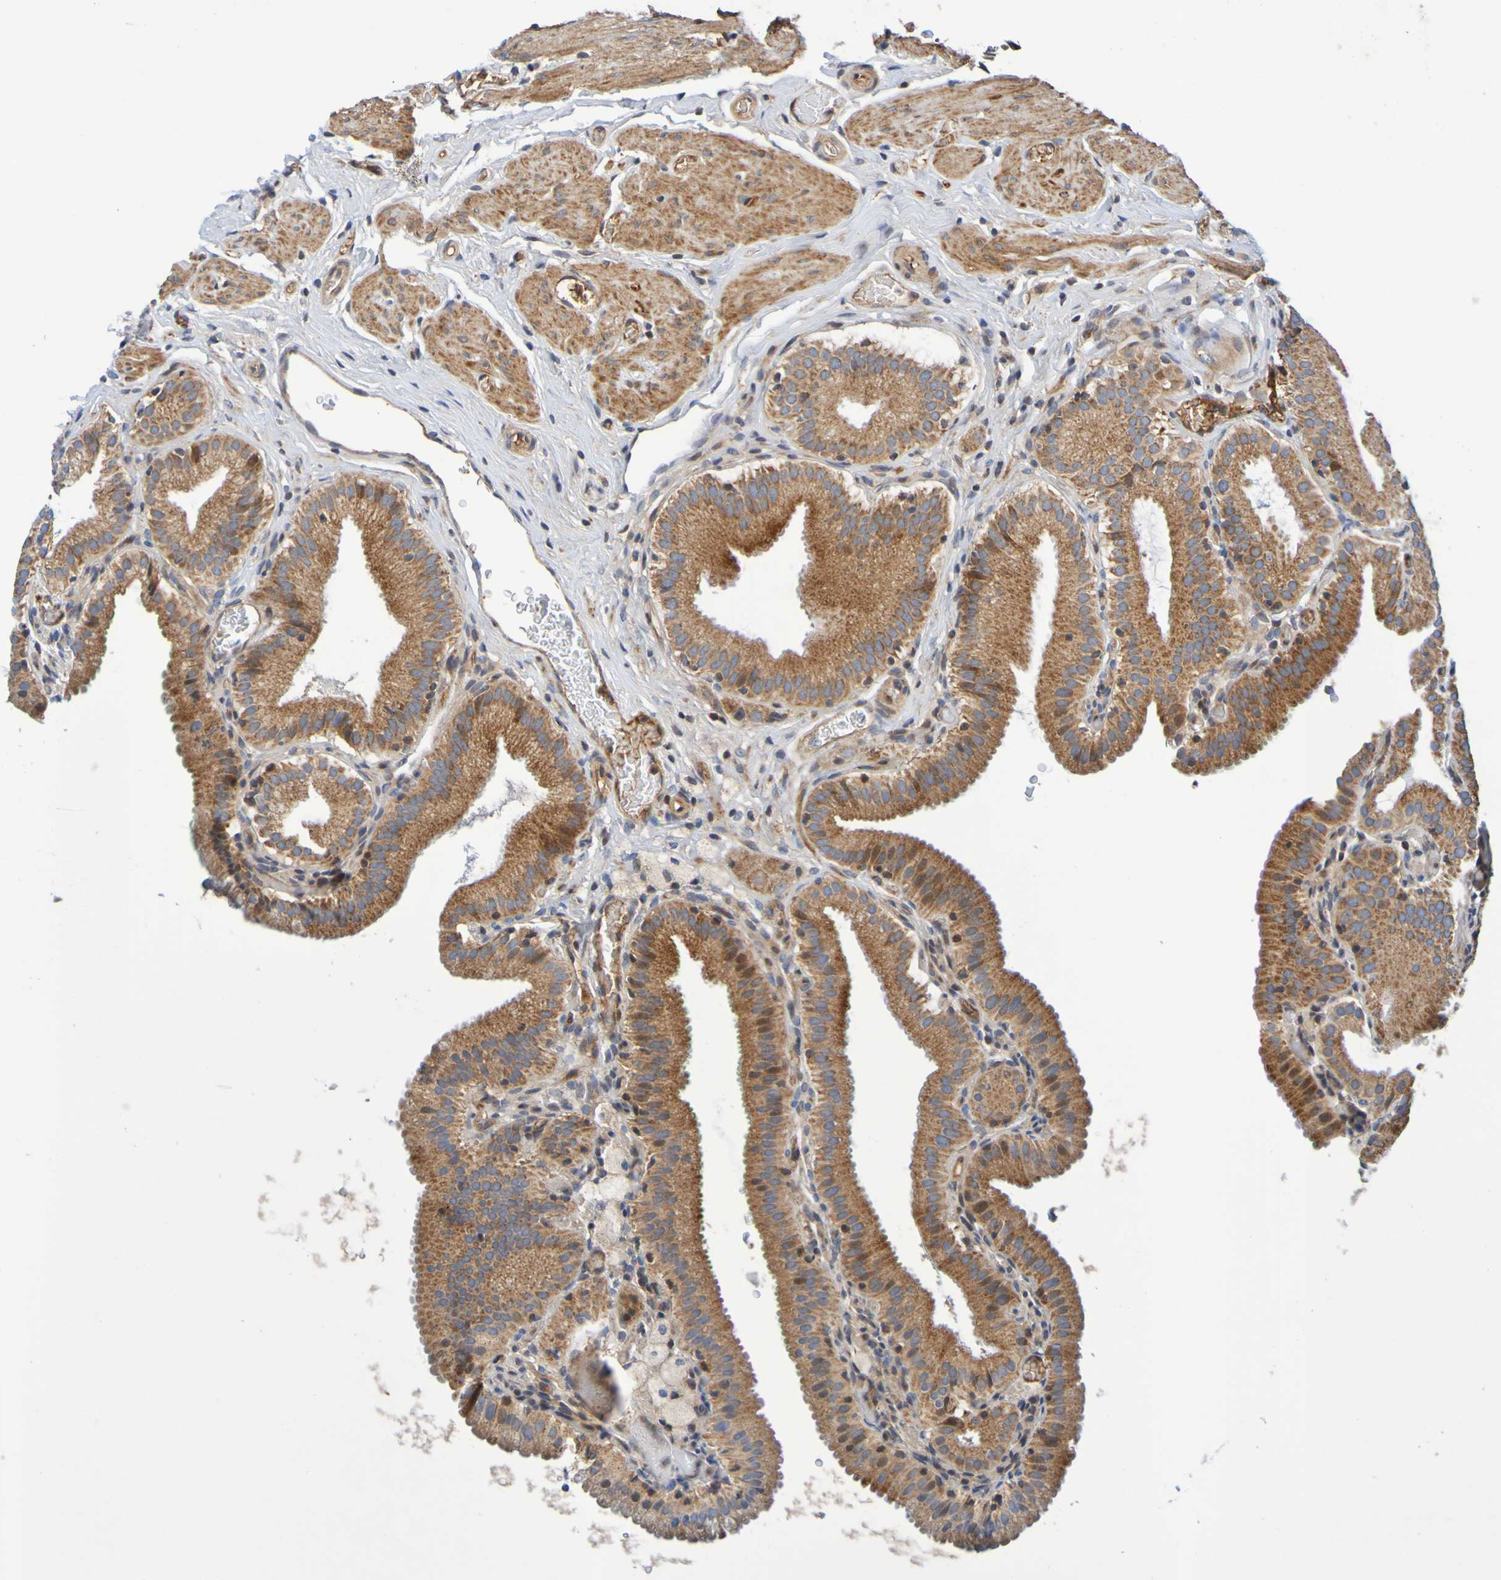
{"staining": {"intensity": "moderate", "quantity": ">75%", "location": "cytoplasmic/membranous"}, "tissue": "gallbladder", "cell_type": "Glandular cells", "image_type": "normal", "snomed": [{"axis": "morphology", "description": "Normal tissue, NOS"}, {"axis": "topography", "description": "Gallbladder"}], "caption": "A high-resolution image shows immunohistochemistry staining of benign gallbladder, which reveals moderate cytoplasmic/membranous expression in approximately >75% of glandular cells. The staining is performed using DAB brown chromogen to label protein expression. The nuclei are counter-stained blue using hematoxylin.", "gene": "CCDC51", "patient": {"sex": "male", "age": 54}}